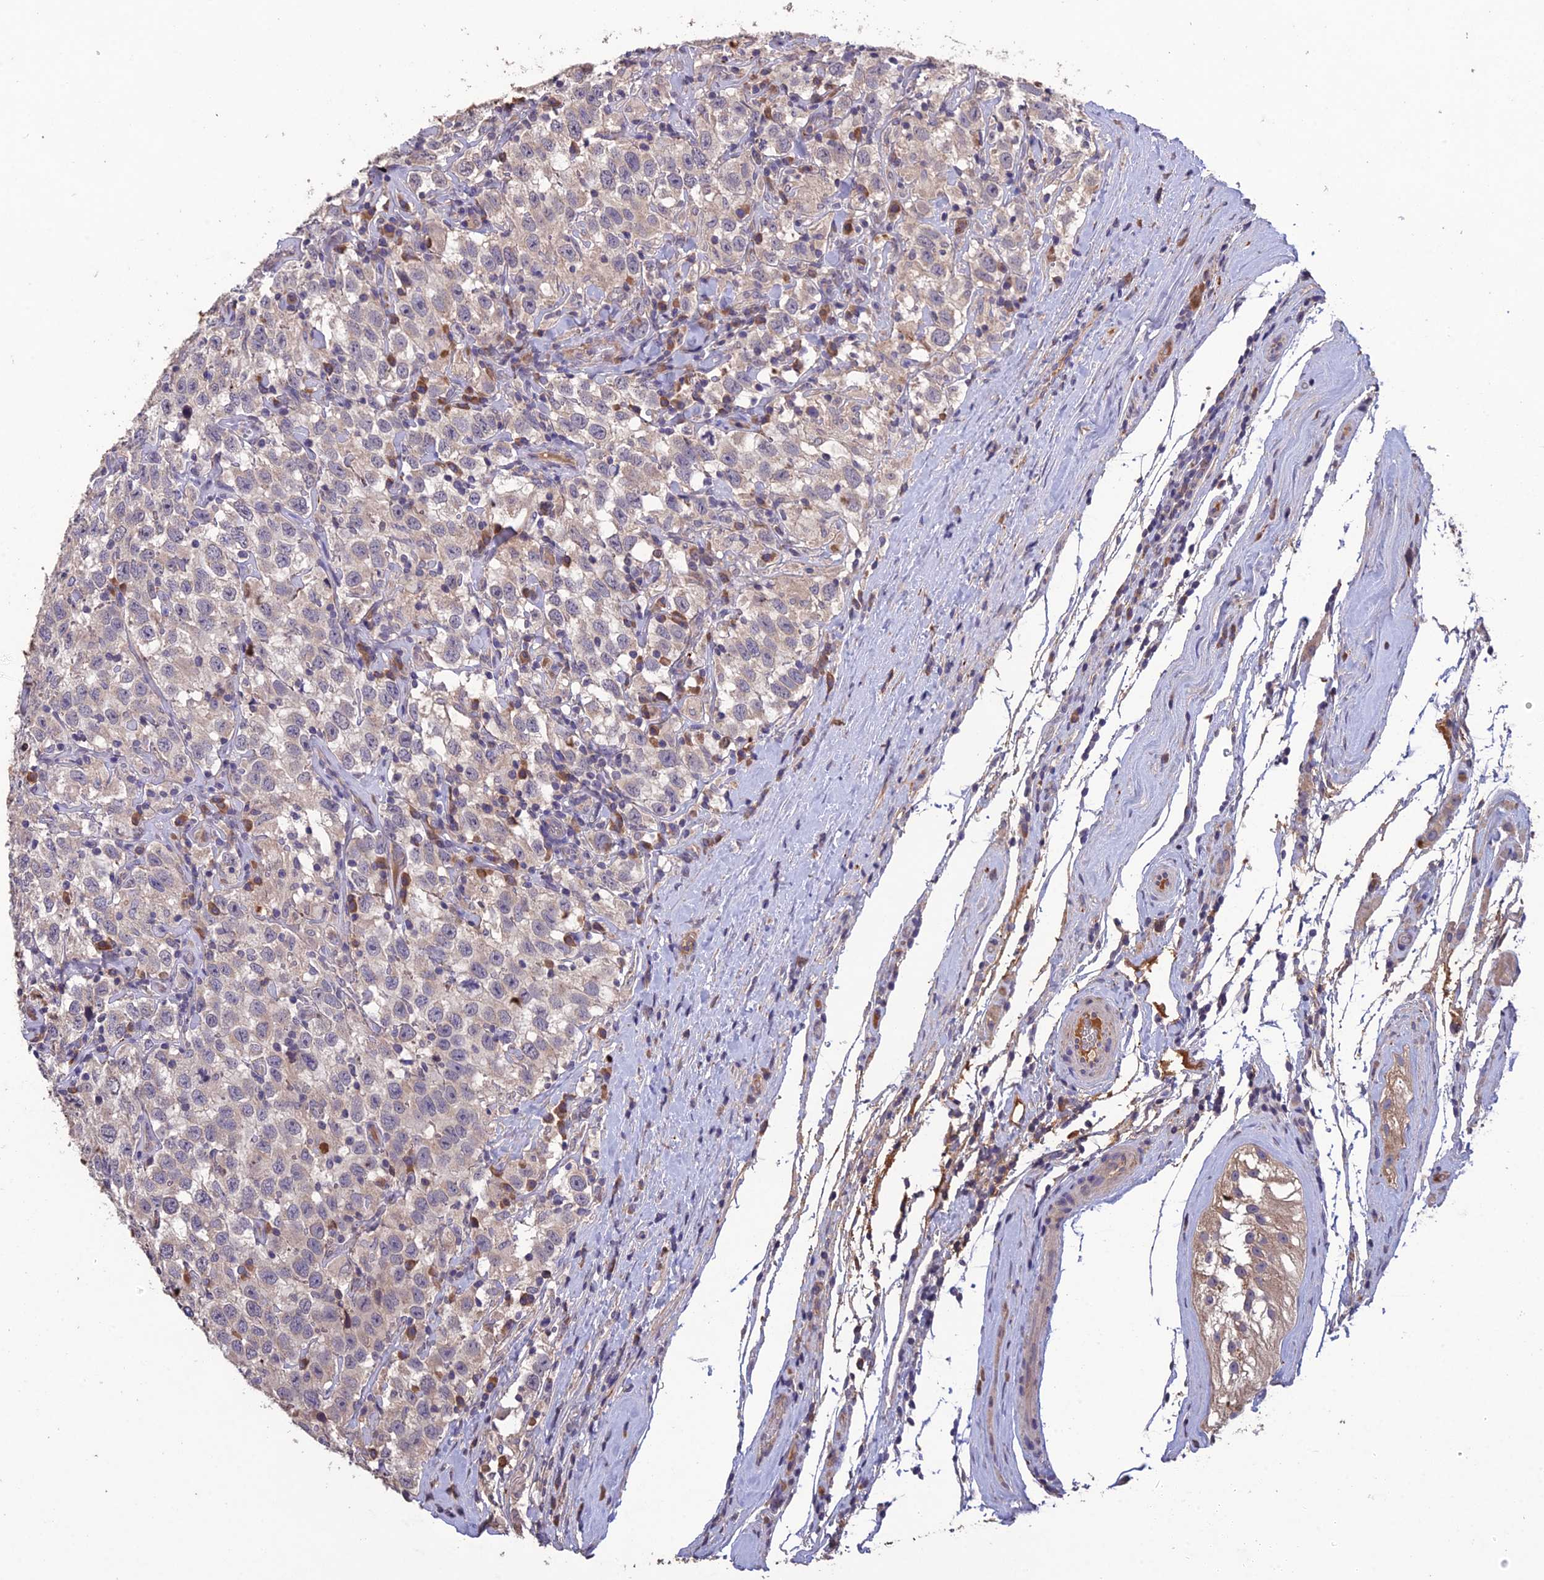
{"staining": {"intensity": "moderate", "quantity": "<25%", "location": "cytoplasmic/membranous"}, "tissue": "testis cancer", "cell_type": "Tumor cells", "image_type": "cancer", "snomed": [{"axis": "morphology", "description": "Seminoma, NOS"}, {"axis": "topography", "description": "Testis"}], "caption": "Moderate cytoplasmic/membranous positivity for a protein is appreciated in approximately <25% of tumor cells of testis cancer (seminoma) using immunohistochemistry (IHC).", "gene": "SLC39A13", "patient": {"sex": "male", "age": 41}}